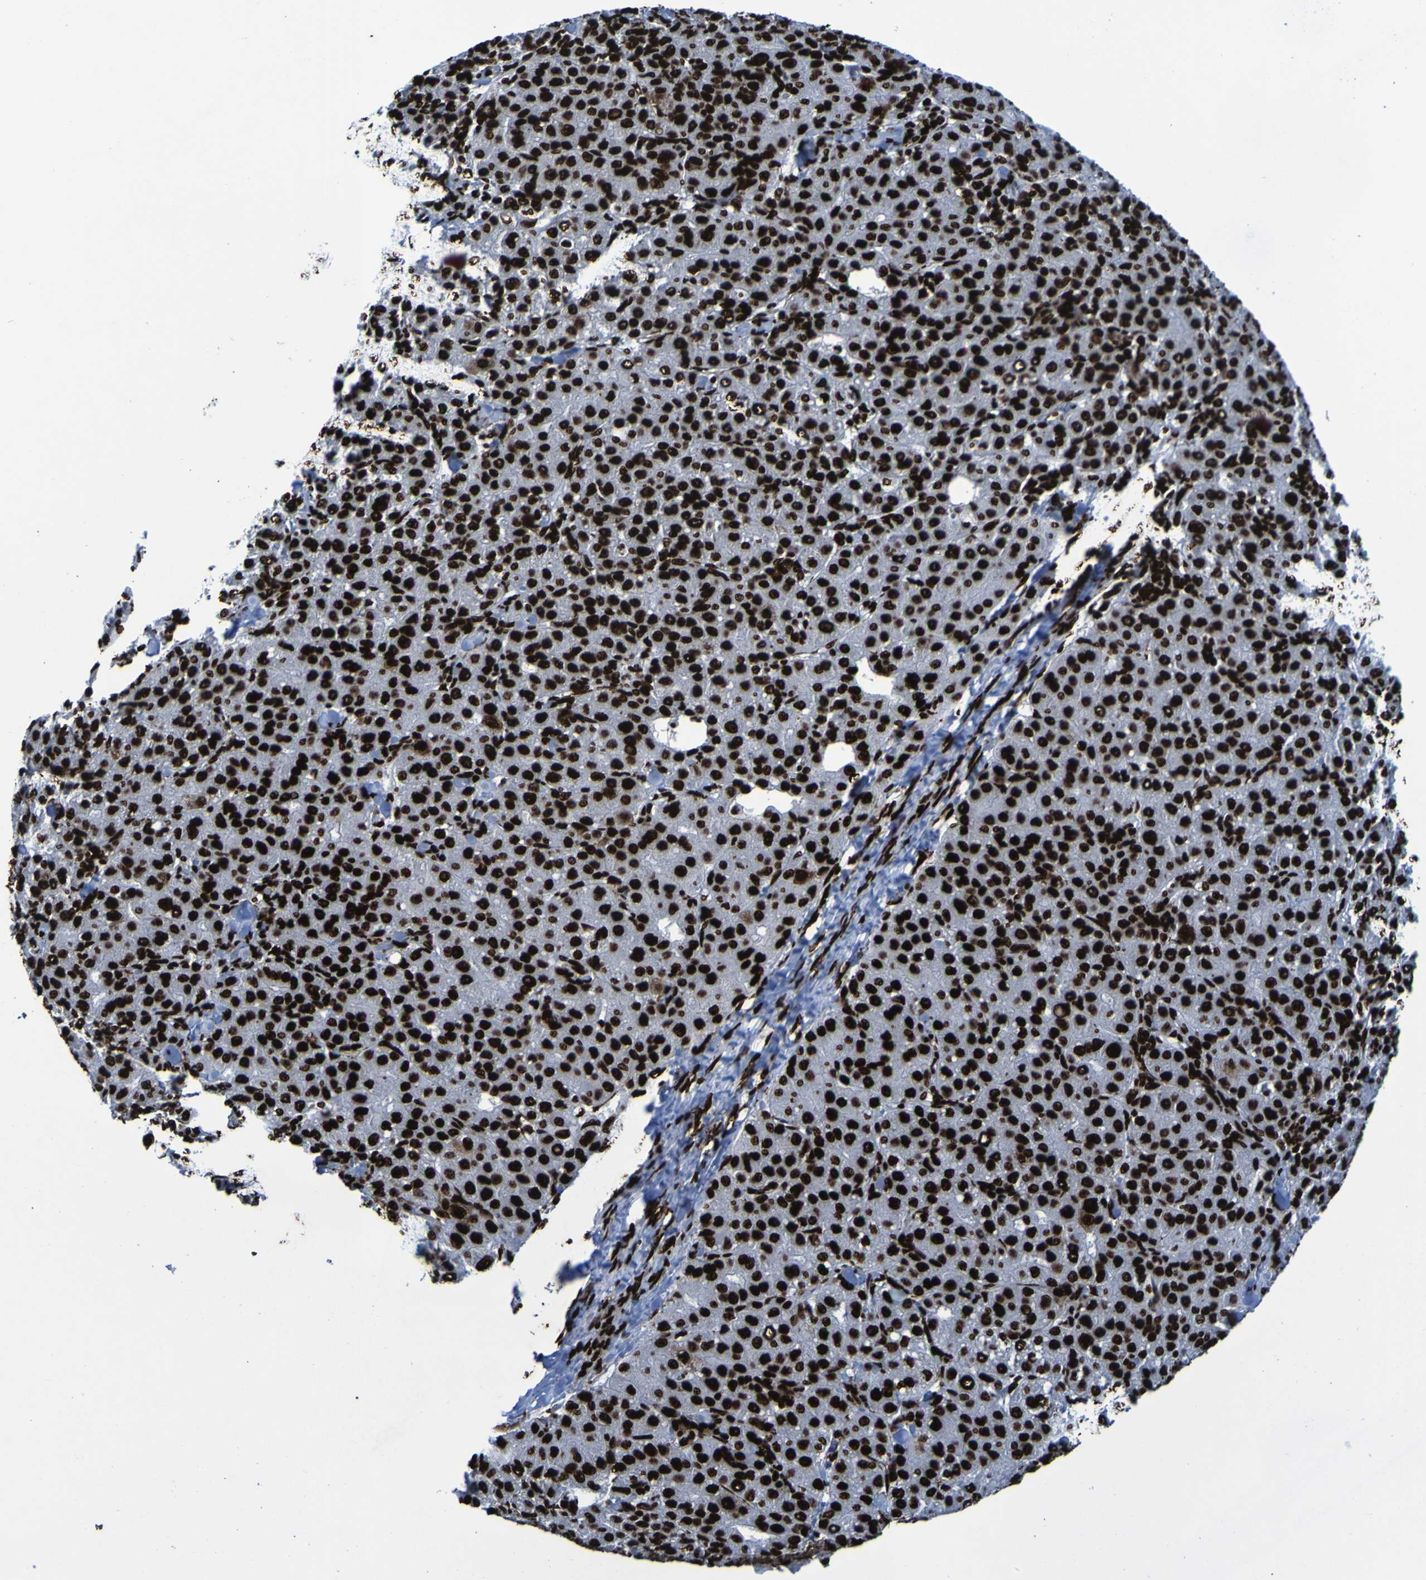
{"staining": {"intensity": "strong", "quantity": ">75%", "location": "nuclear"}, "tissue": "liver cancer", "cell_type": "Tumor cells", "image_type": "cancer", "snomed": [{"axis": "morphology", "description": "Carcinoma, Hepatocellular, NOS"}, {"axis": "topography", "description": "Liver"}], "caption": "Protein expression analysis of human liver cancer reveals strong nuclear expression in about >75% of tumor cells.", "gene": "NPM1", "patient": {"sex": "male", "age": 65}}